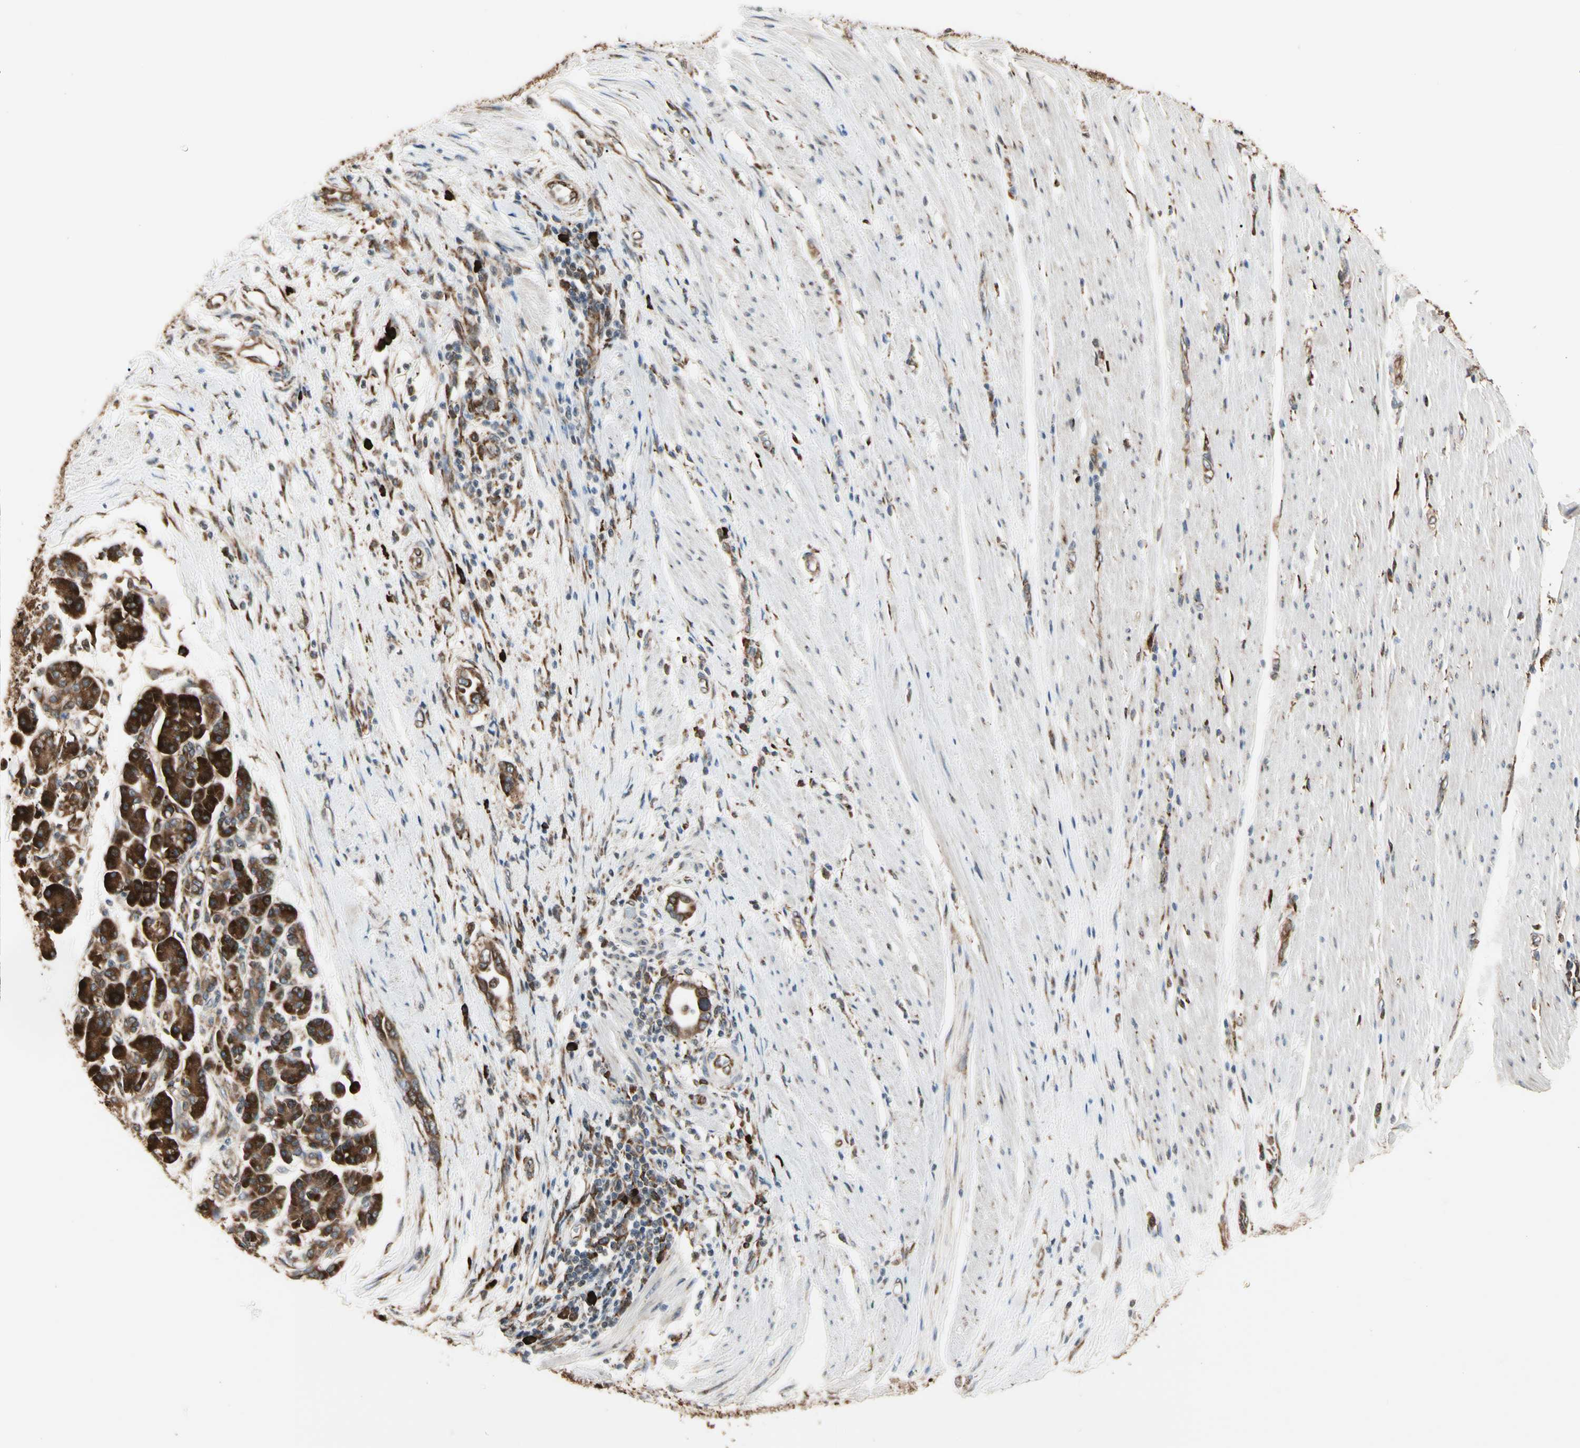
{"staining": {"intensity": "strong", "quantity": ">75%", "location": "cytoplasmic/membranous"}, "tissue": "pancreatic cancer", "cell_type": "Tumor cells", "image_type": "cancer", "snomed": [{"axis": "morphology", "description": "Adenocarcinoma, NOS"}, {"axis": "topography", "description": "Pancreas"}], "caption": "Immunohistochemistry micrograph of neoplastic tissue: adenocarcinoma (pancreatic) stained using immunohistochemistry (IHC) reveals high levels of strong protein expression localized specifically in the cytoplasmic/membranous of tumor cells, appearing as a cytoplasmic/membranous brown color.", "gene": "HSP90B1", "patient": {"sex": "female", "age": 57}}